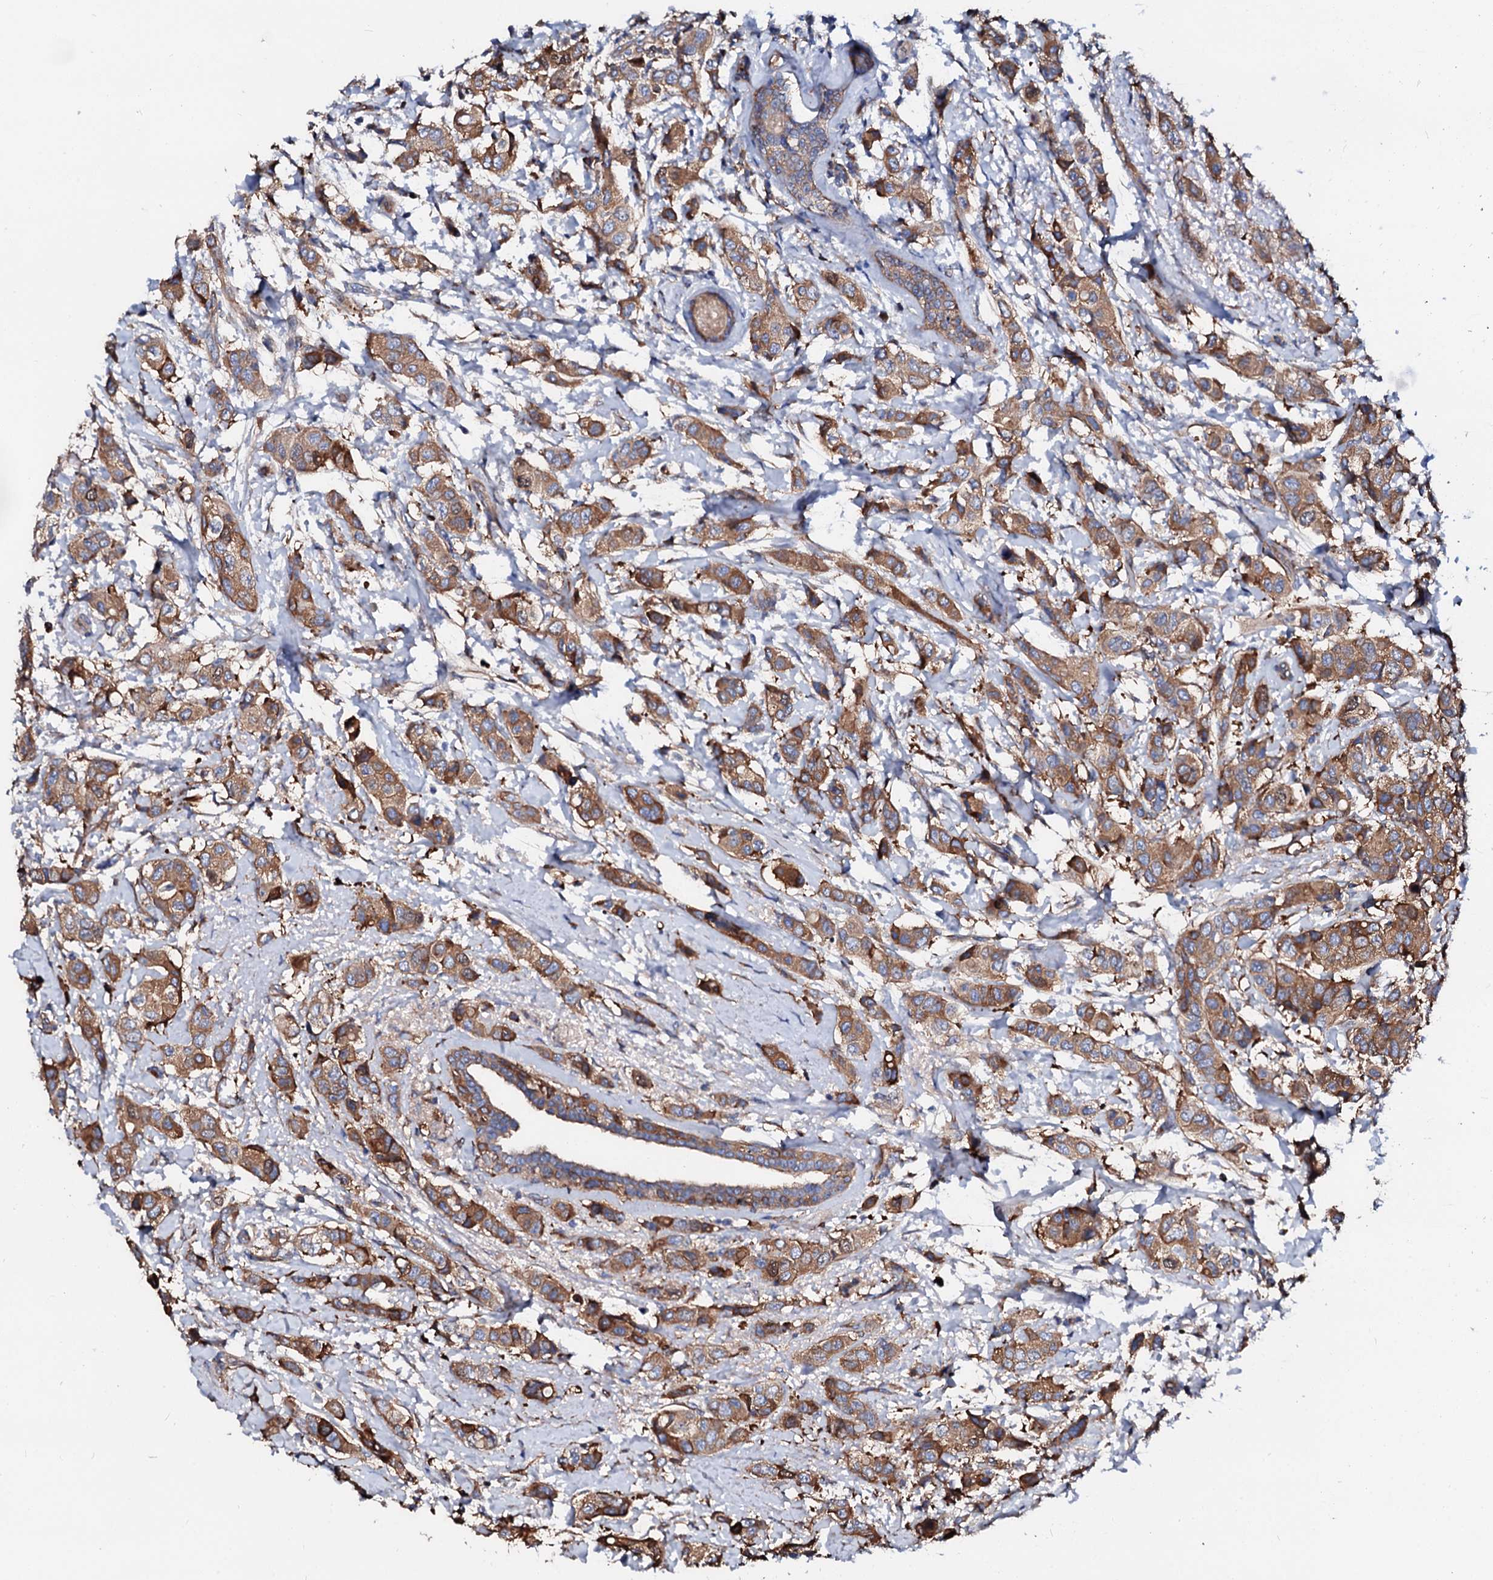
{"staining": {"intensity": "moderate", "quantity": ">75%", "location": "cytoplasmic/membranous"}, "tissue": "breast cancer", "cell_type": "Tumor cells", "image_type": "cancer", "snomed": [{"axis": "morphology", "description": "Lobular carcinoma"}, {"axis": "topography", "description": "Breast"}], "caption": "Breast cancer (lobular carcinoma) tissue shows moderate cytoplasmic/membranous expression in approximately >75% of tumor cells", "gene": "CSKMT", "patient": {"sex": "female", "age": 51}}